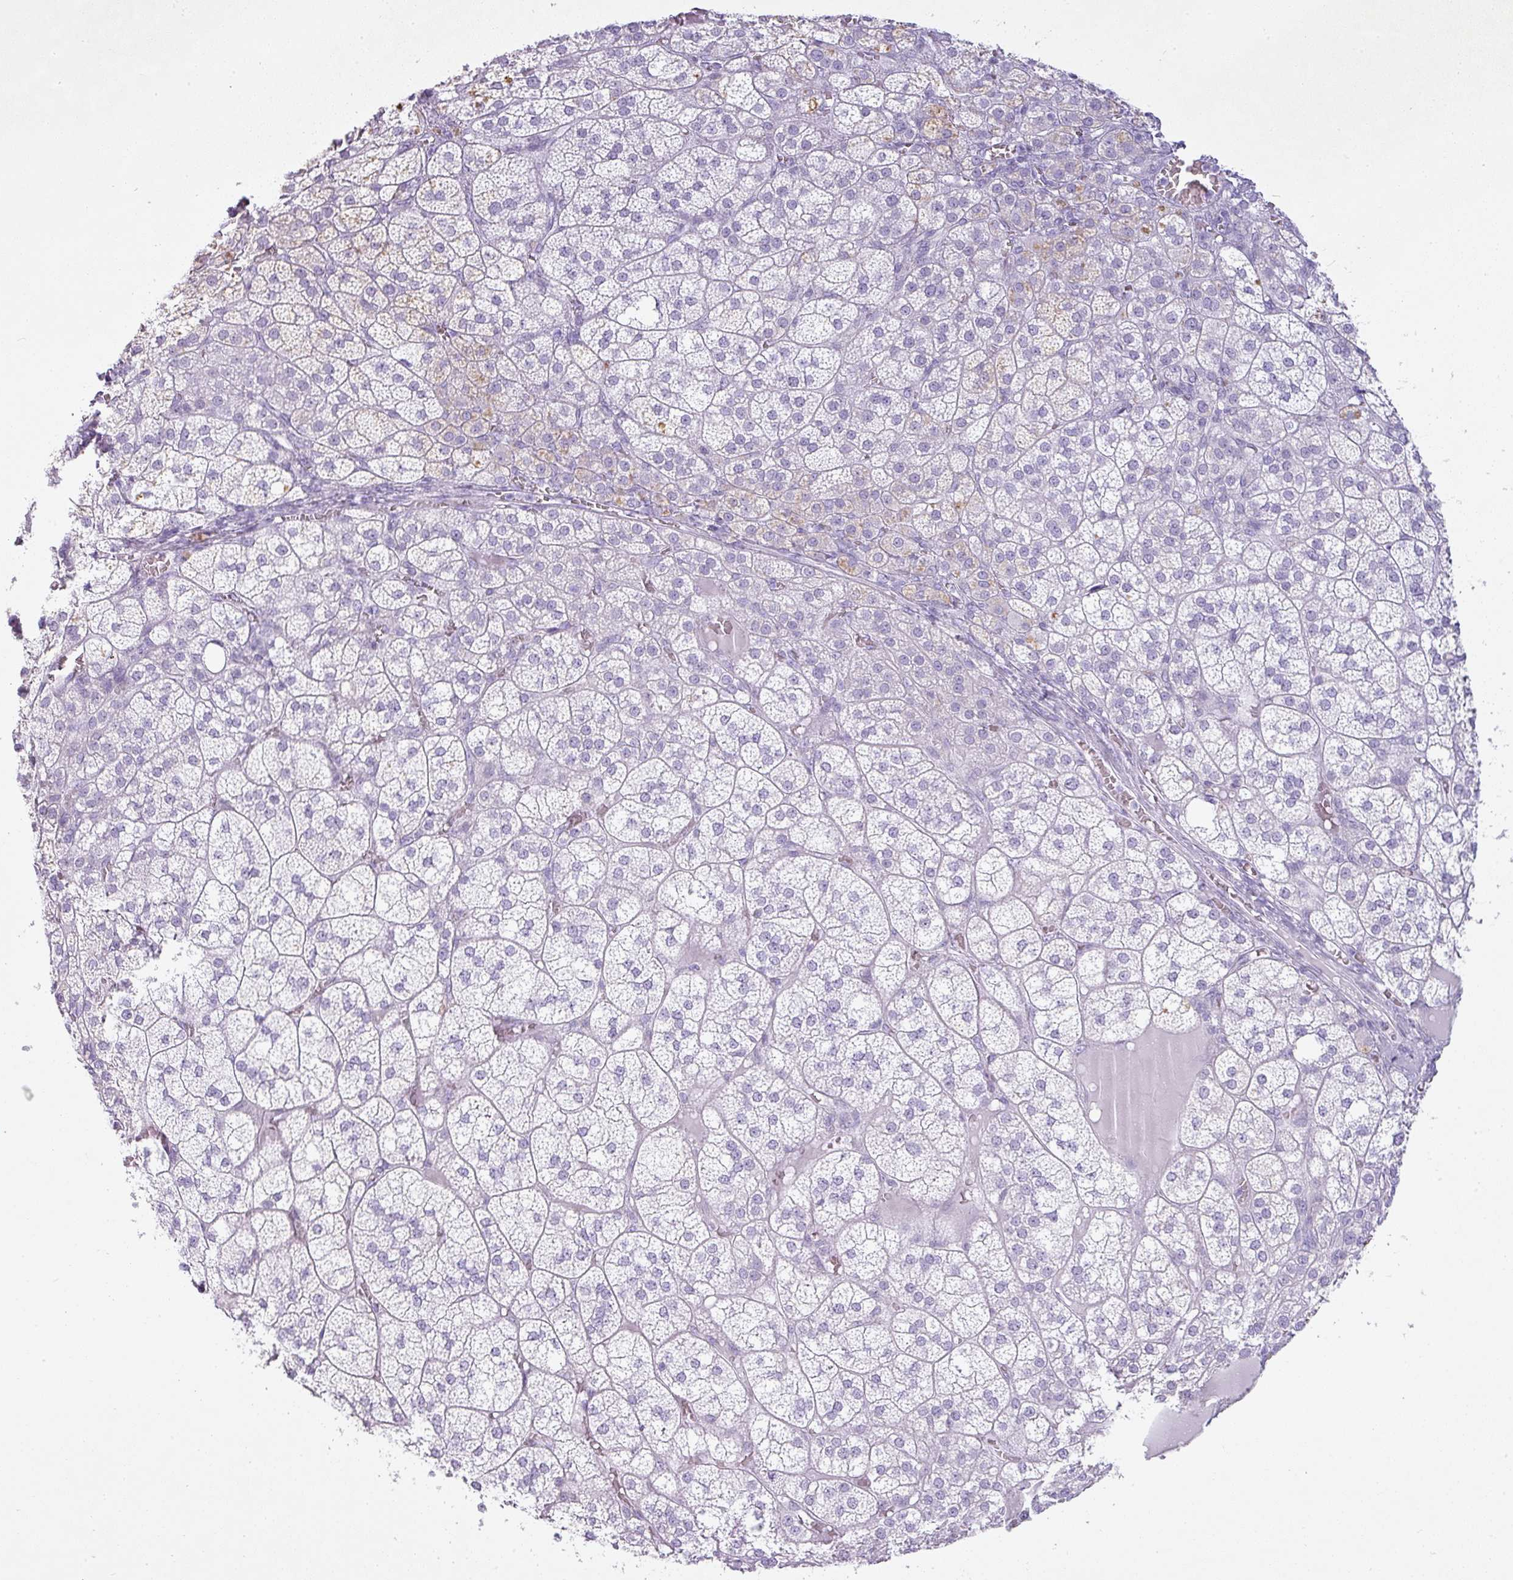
{"staining": {"intensity": "negative", "quantity": "none", "location": "none"}, "tissue": "adrenal gland", "cell_type": "Glandular cells", "image_type": "normal", "snomed": [{"axis": "morphology", "description": "Normal tissue, NOS"}, {"axis": "topography", "description": "Adrenal gland"}], "caption": "This is a histopathology image of IHC staining of unremarkable adrenal gland, which shows no positivity in glandular cells.", "gene": "PGA3", "patient": {"sex": "female", "age": 60}}